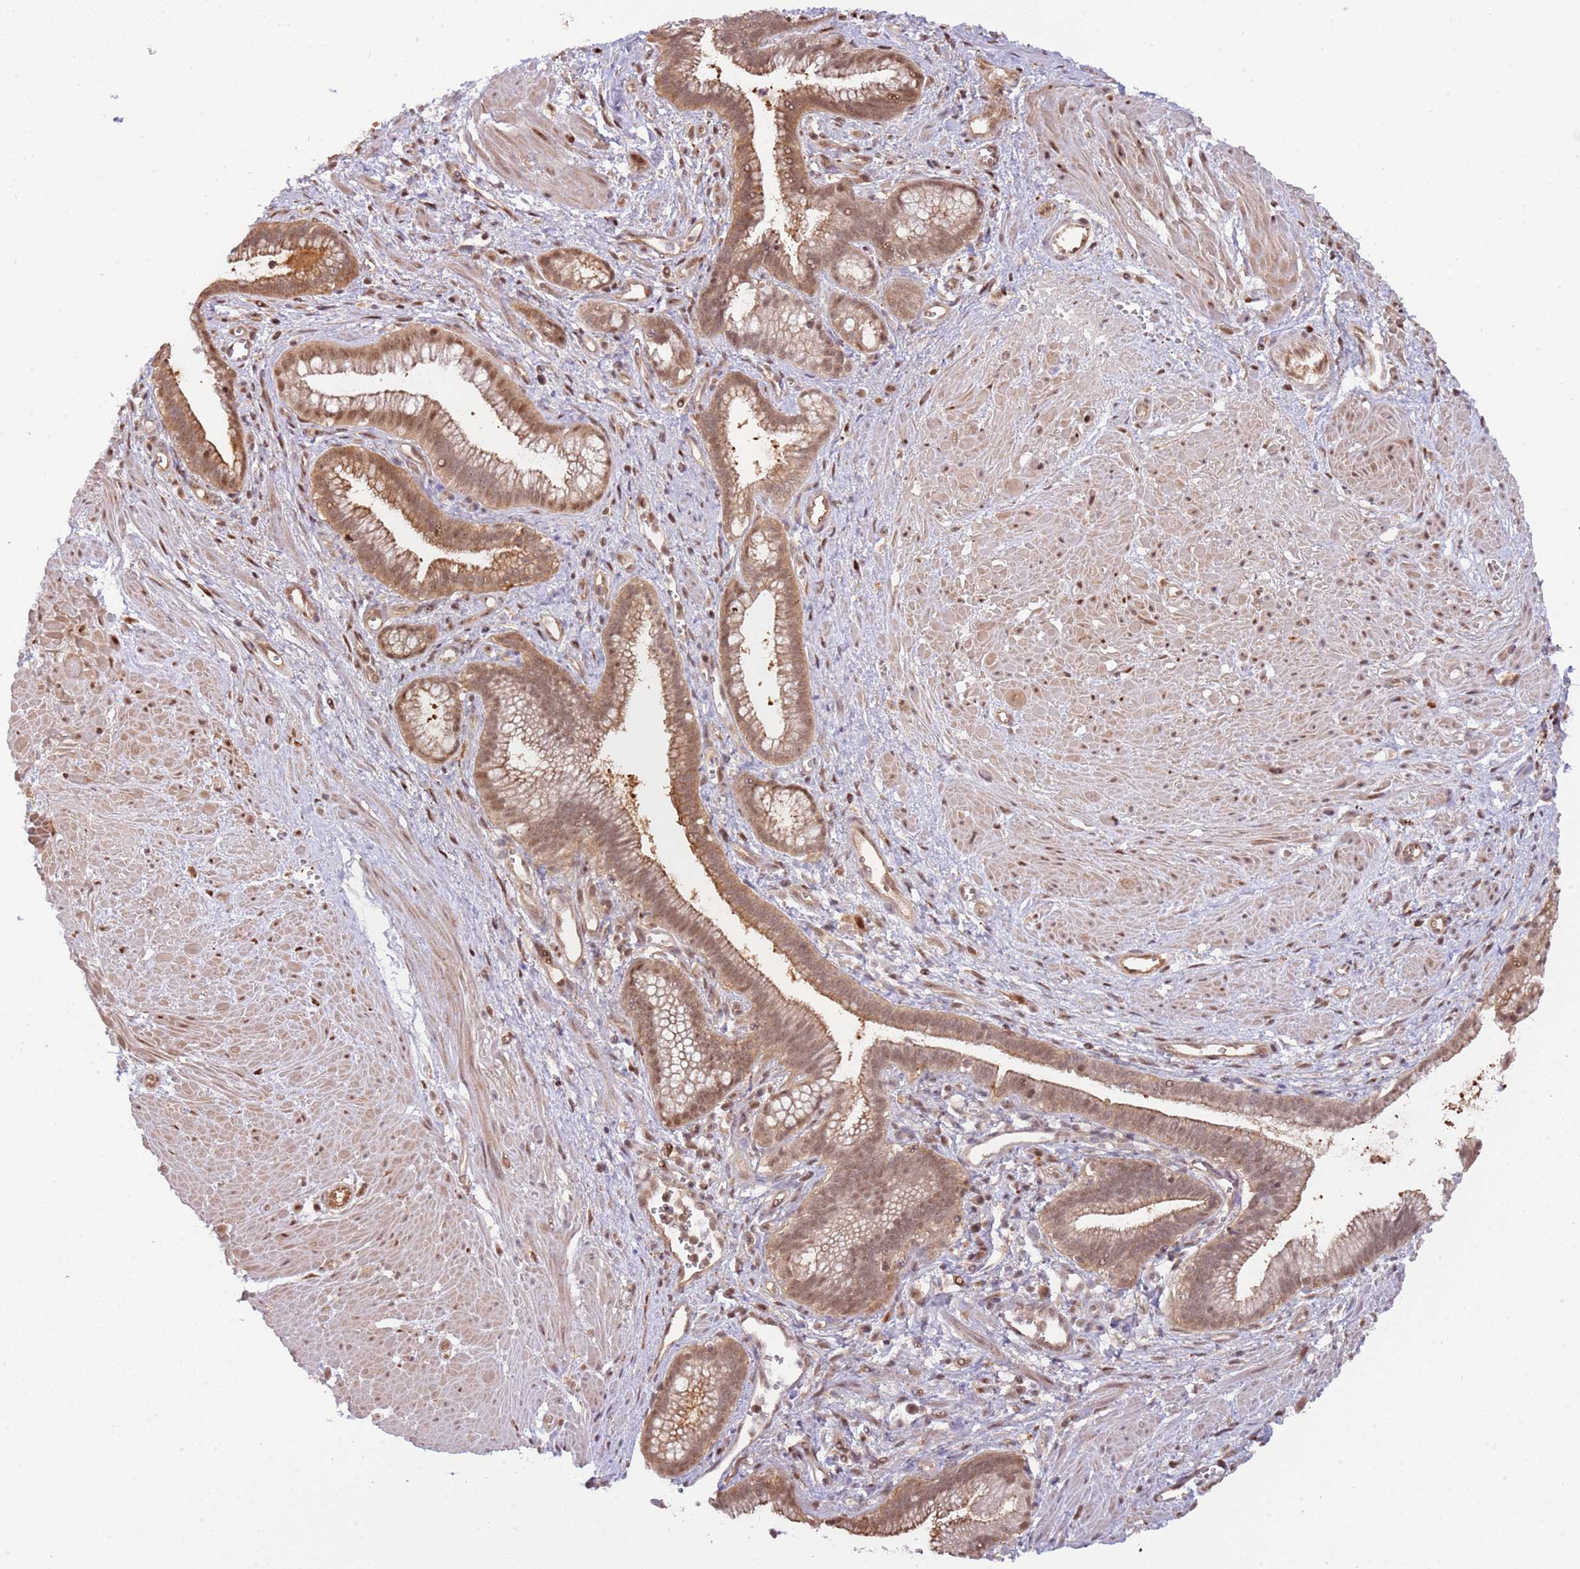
{"staining": {"intensity": "moderate", "quantity": ">75%", "location": "cytoplasmic/membranous,nuclear"}, "tissue": "pancreatic cancer", "cell_type": "Tumor cells", "image_type": "cancer", "snomed": [{"axis": "morphology", "description": "Adenocarcinoma, NOS"}, {"axis": "topography", "description": "Pancreas"}], "caption": "Pancreatic cancer (adenocarcinoma) was stained to show a protein in brown. There is medium levels of moderate cytoplasmic/membranous and nuclear positivity in approximately >75% of tumor cells.", "gene": "PLSCR5", "patient": {"sex": "male", "age": 78}}